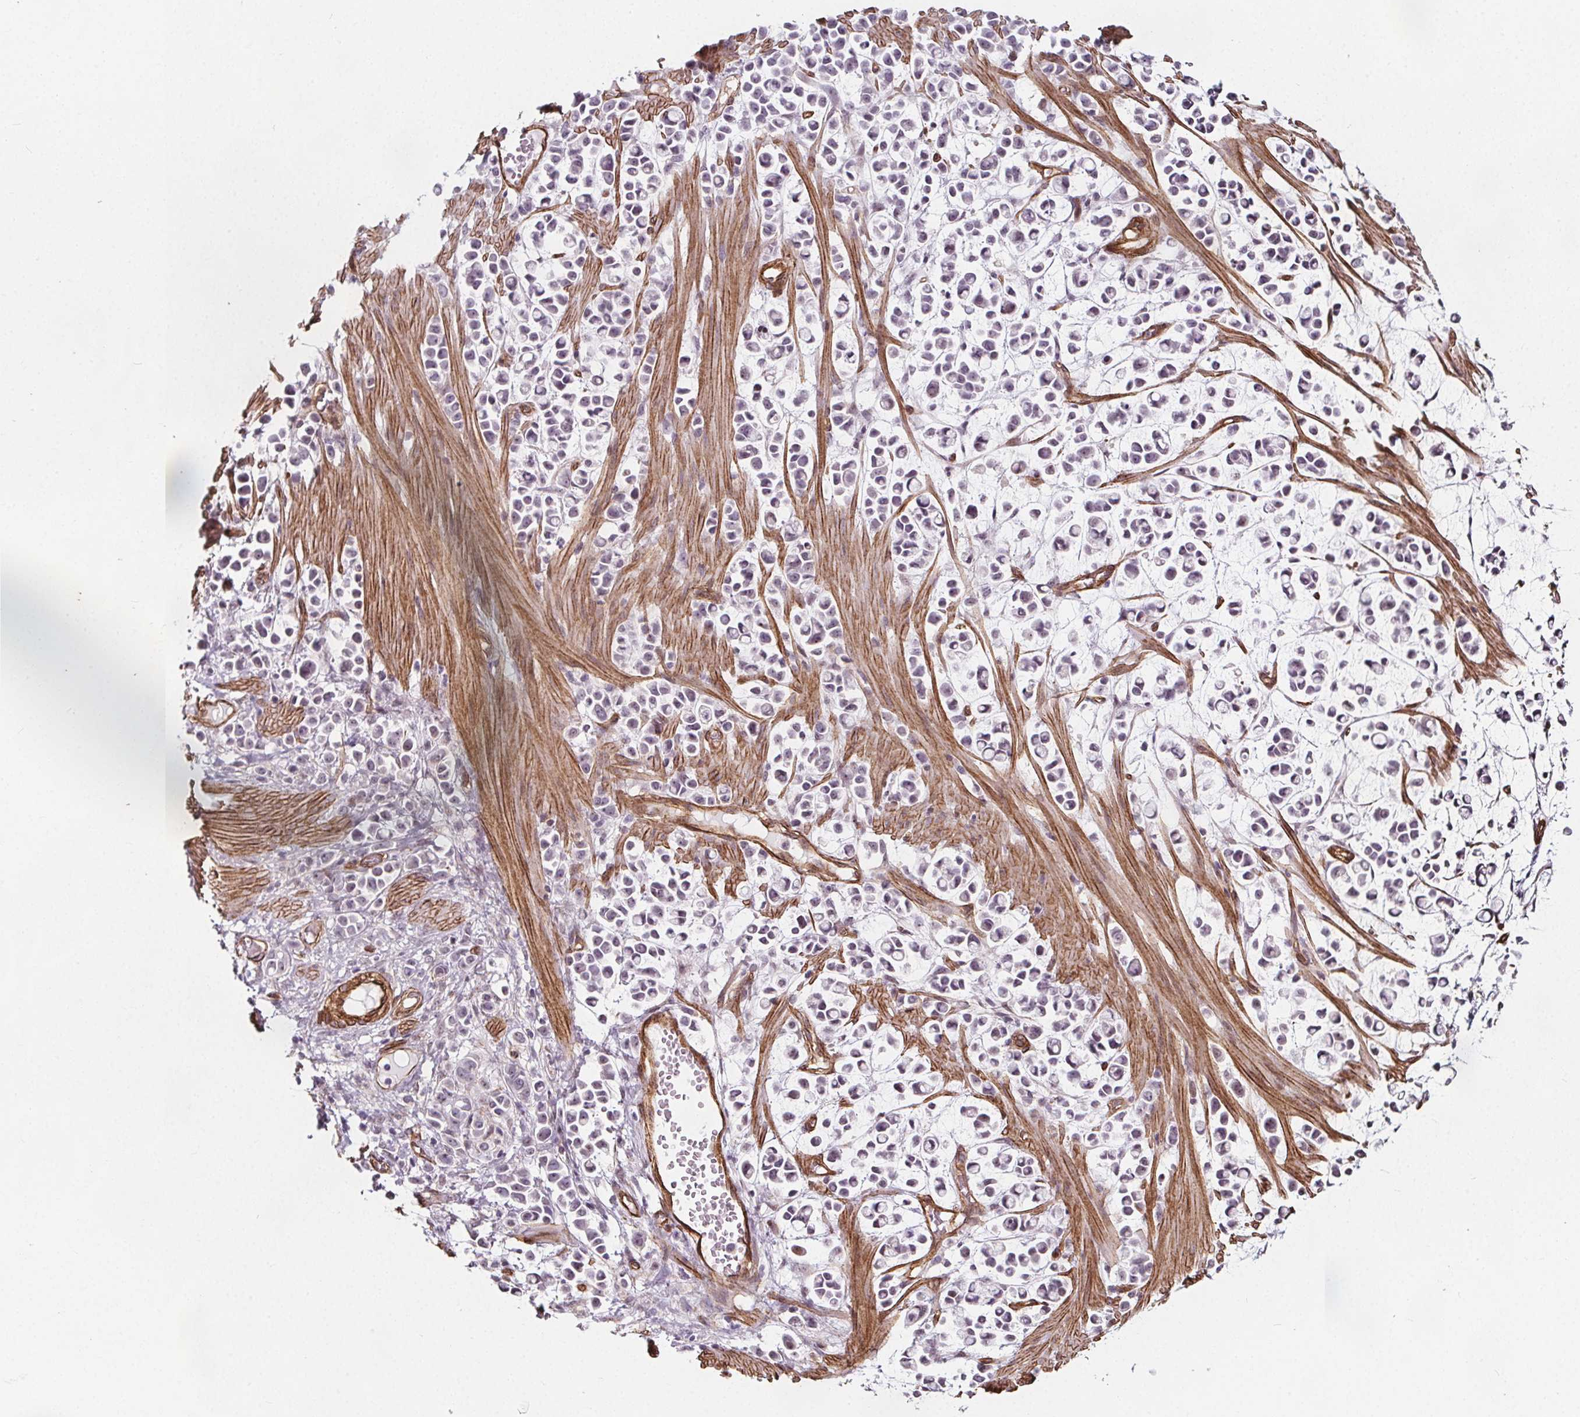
{"staining": {"intensity": "negative", "quantity": "none", "location": "none"}, "tissue": "stomach cancer", "cell_type": "Tumor cells", "image_type": "cancer", "snomed": [{"axis": "morphology", "description": "Adenocarcinoma, NOS"}, {"axis": "topography", "description": "Stomach"}], "caption": "A photomicrograph of human stomach cancer is negative for staining in tumor cells.", "gene": "HAS1", "patient": {"sex": "male", "age": 82}}